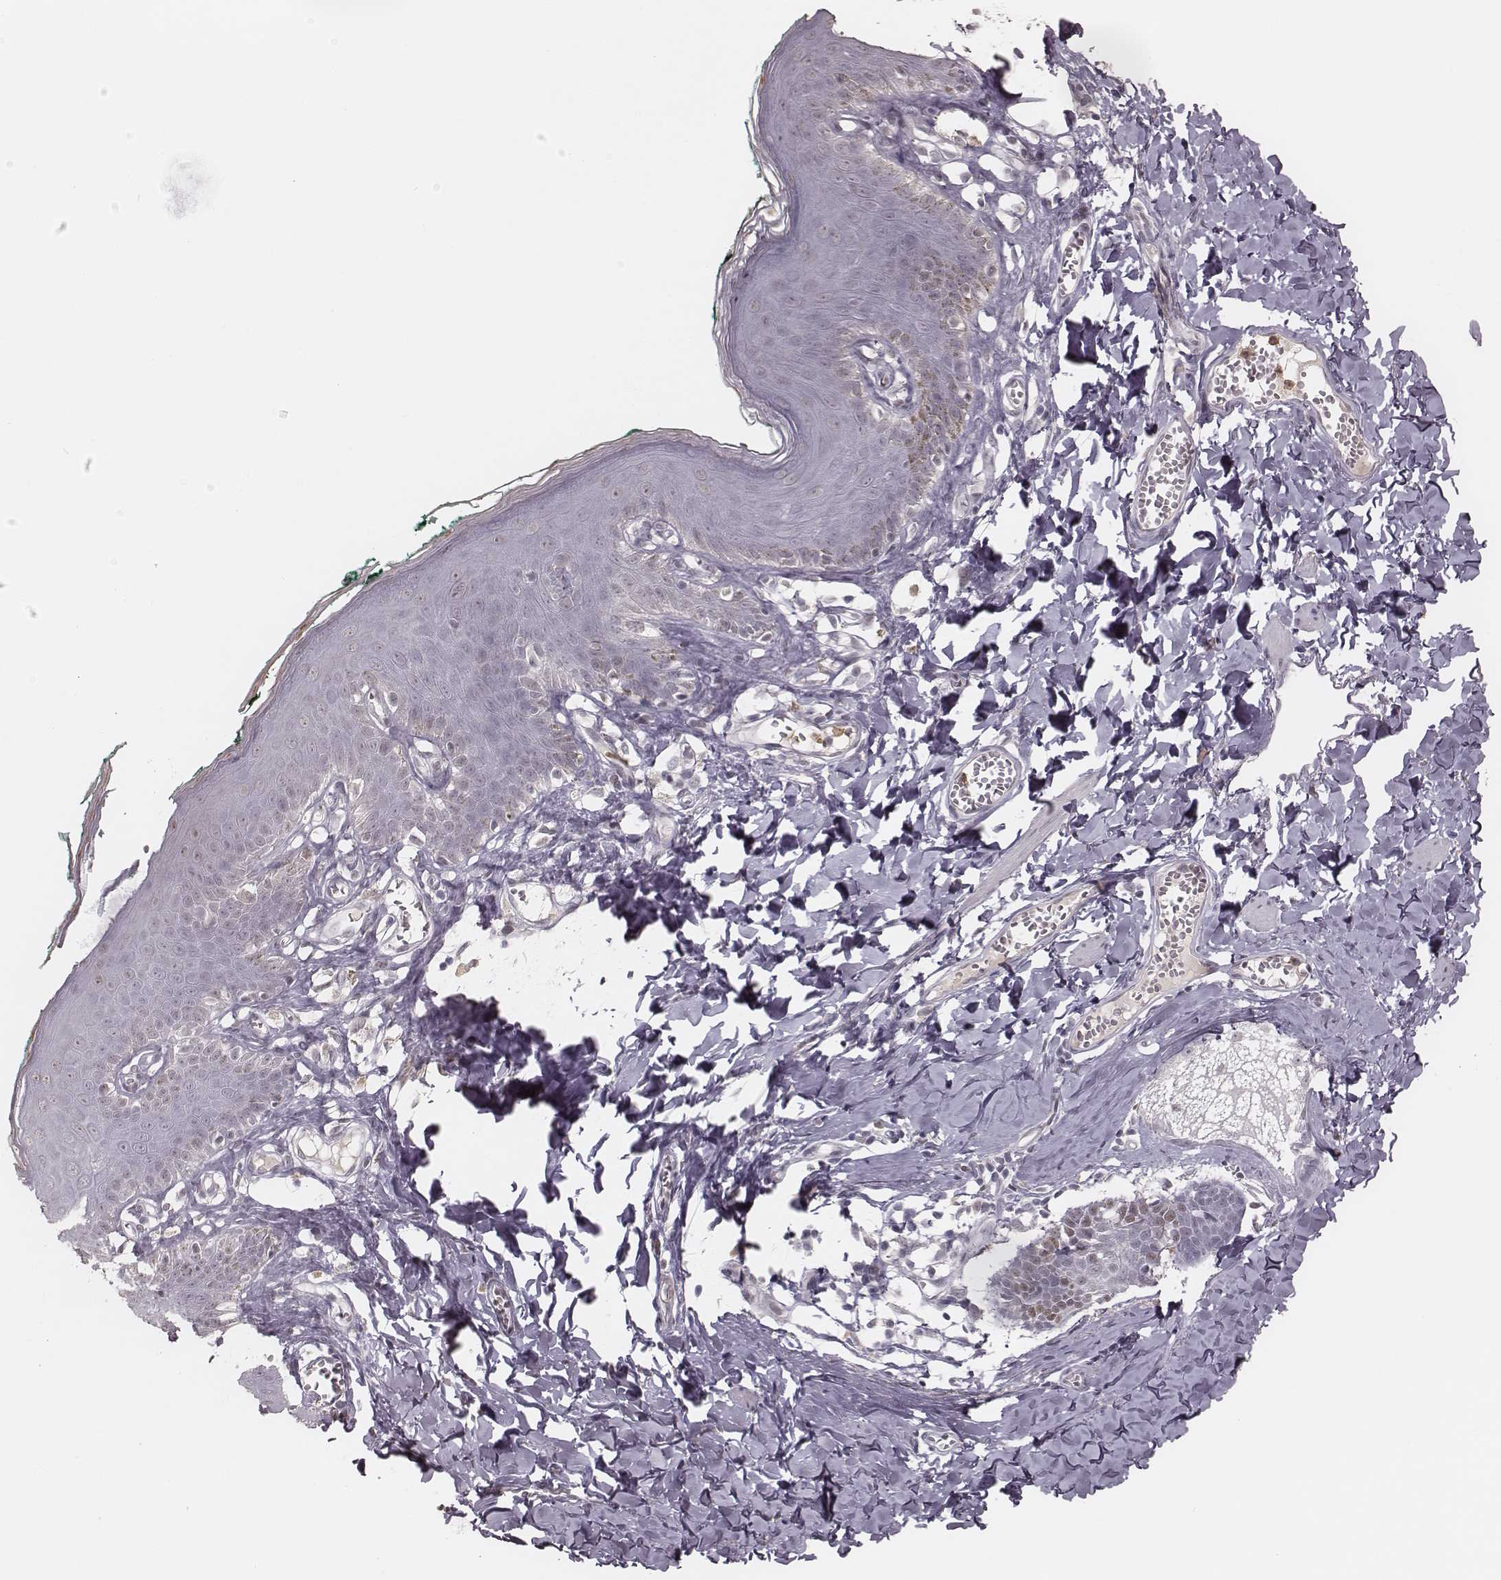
{"staining": {"intensity": "negative", "quantity": "none", "location": "none"}, "tissue": "skin", "cell_type": "Epidermal cells", "image_type": "normal", "snomed": [{"axis": "morphology", "description": "Normal tissue, NOS"}, {"axis": "topography", "description": "Vulva"}, {"axis": "topography", "description": "Peripheral nerve tissue"}], "caption": "DAB immunohistochemical staining of benign human skin shows no significant staining in epidermal cells. (DAB immunohistochemistry, high magnification).", "gene": "KITLG", "patient": {"sex": "female", "age": 66}}